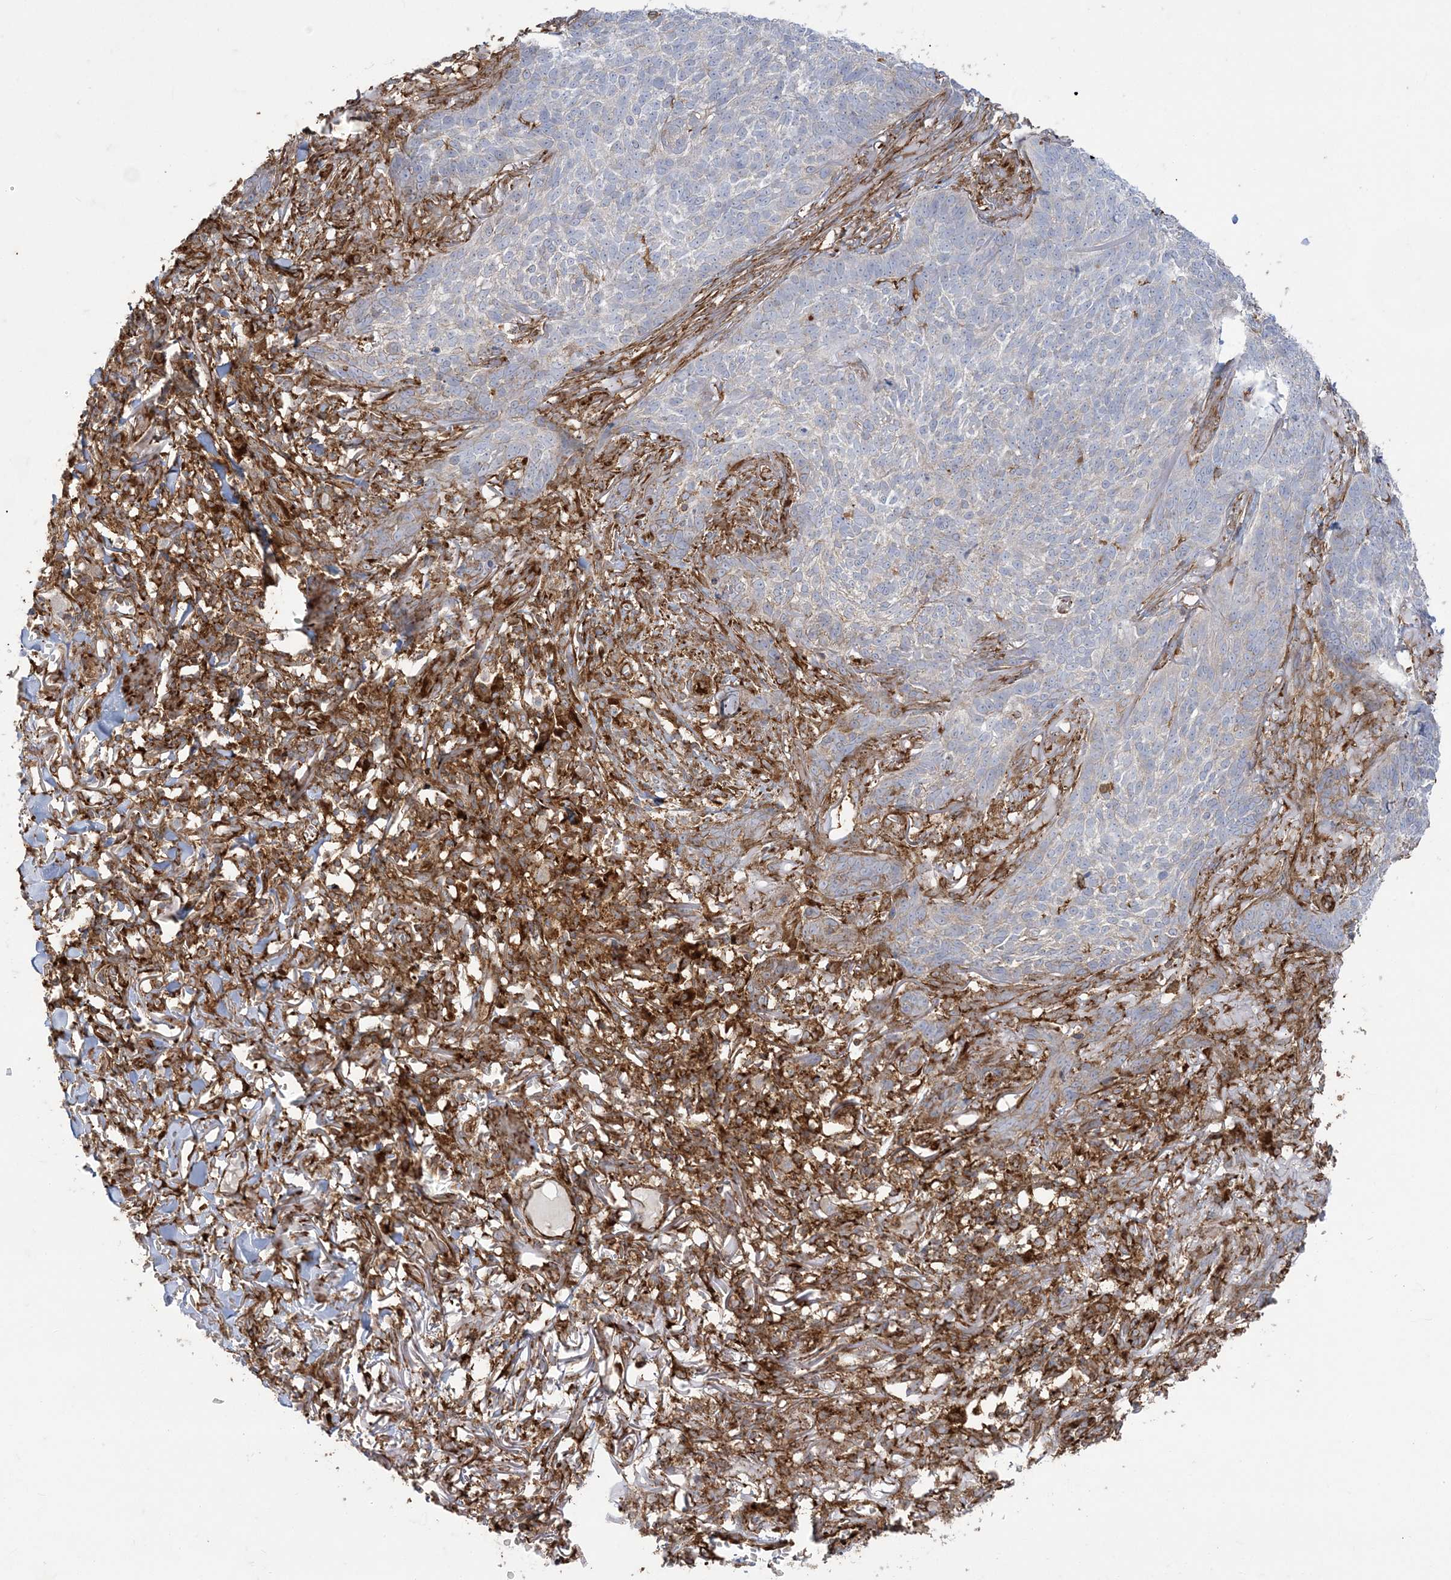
{"staining": {"intensity": "moderate", "quantity": "<25%", "location": "cytoplasmic/membranous"}, "tissue": "skin cancer", "cell_type": "Tumor cells", "image_type": "cancer", "snomed": [{"axis": "morphology", "description": "Basal cell carcinoma"}, {"axis": "topography", "description": "Skin"}], "caption": "Tumor cells display moderate cytoplasmic/membranous positivity in approximately <25% of cells in skin cancer (basal cell carcinoma).", "gene": "DERL3", "patient": {"sex": "male", "age": 85}}